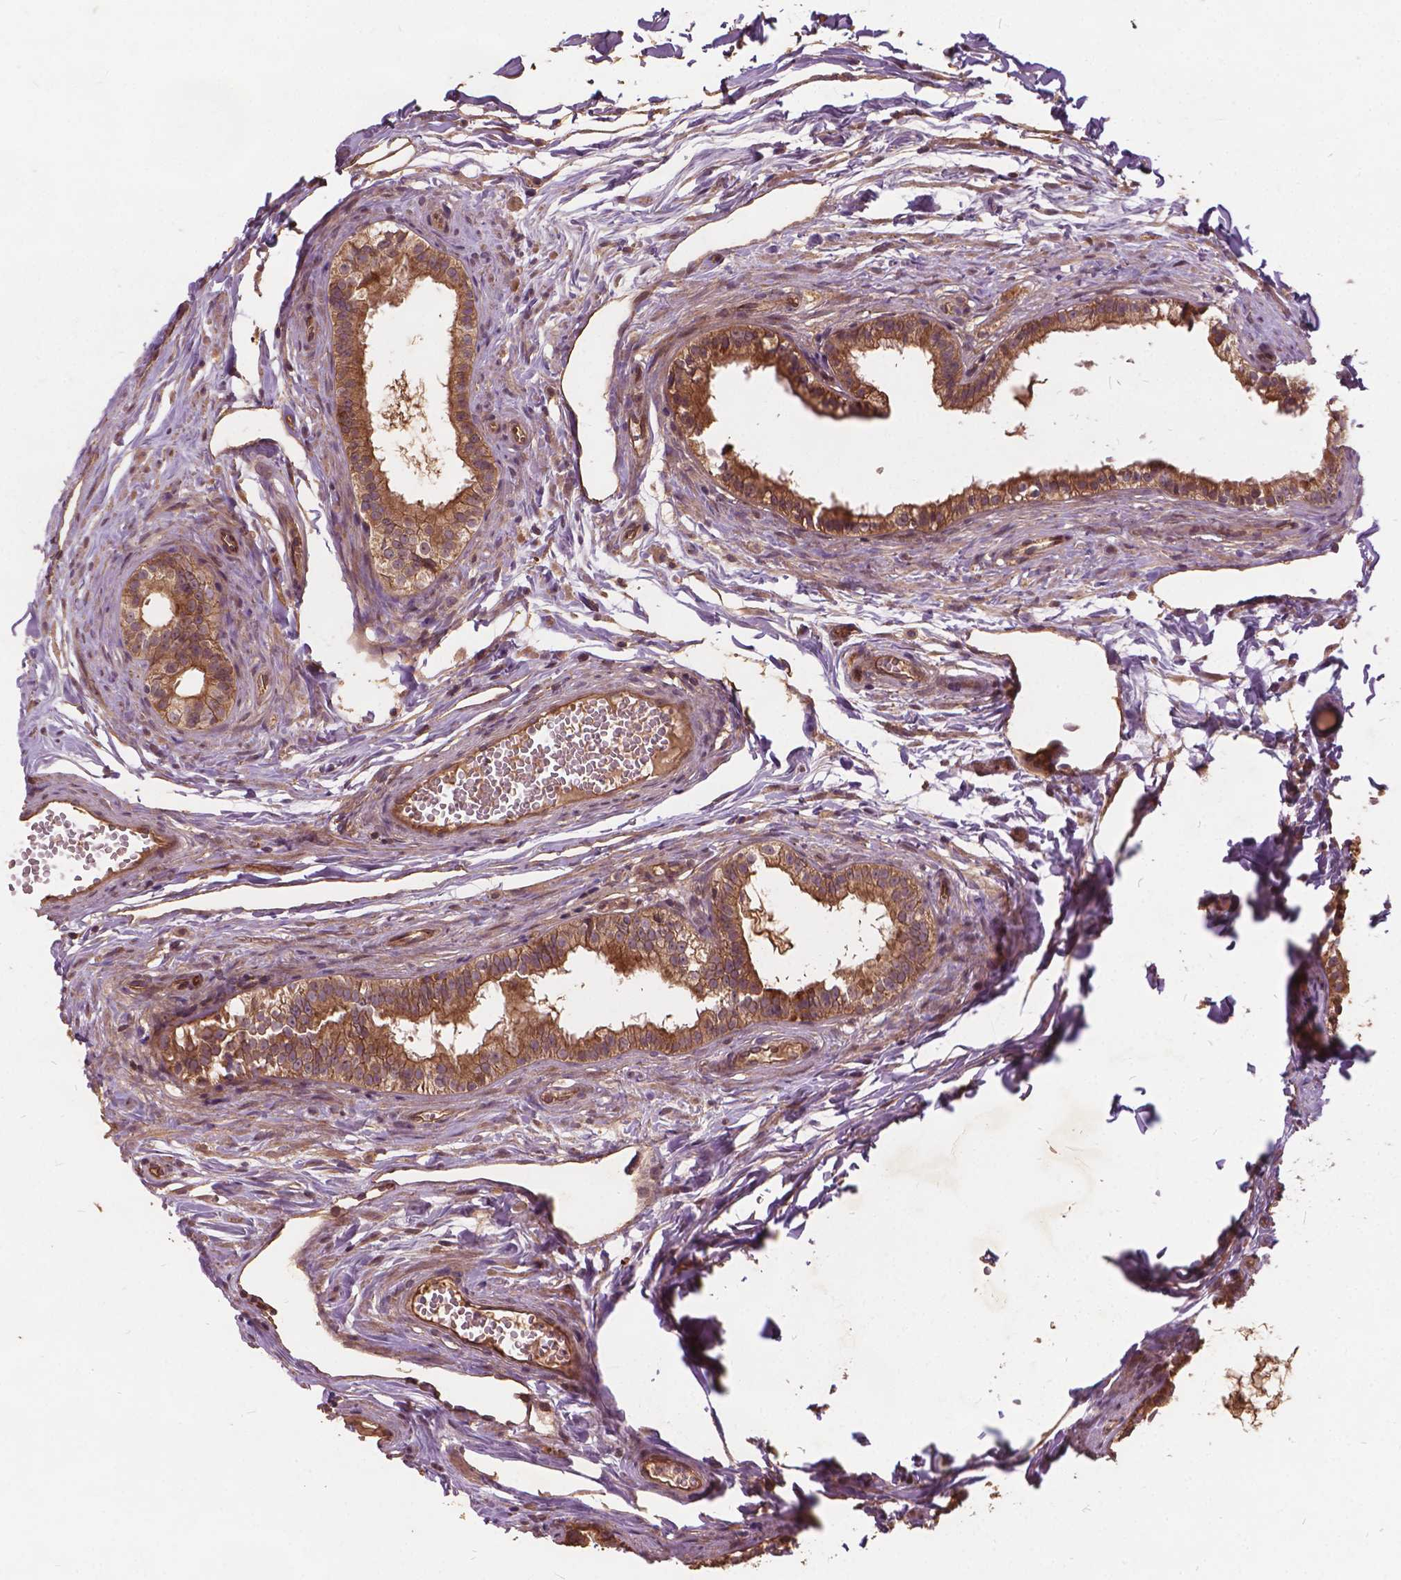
{"staining": {"intensity": "moderate", "quantity": ">75%", "location": "cytoplasmic/membranous"}, "tissue": "epididymis", "cell_type": "Glandular cells", "image_type": "normal", "snomed": [{"axis": "morphology", "description": "Normal tissue, NOS"}, {"axis": "topography", "description": "Epididymis"}], "caption": "Immunohistochemistry (IHC) histopathology image of unremarkable human epididymis stained for a protein (brown), which demonstrates medium levels of moderate cytoplasmic/membranous positivity in approximately >75% of glandular cells.", "gene": "UBXN2A", "patient": {"sex": "male", "age": 45}}